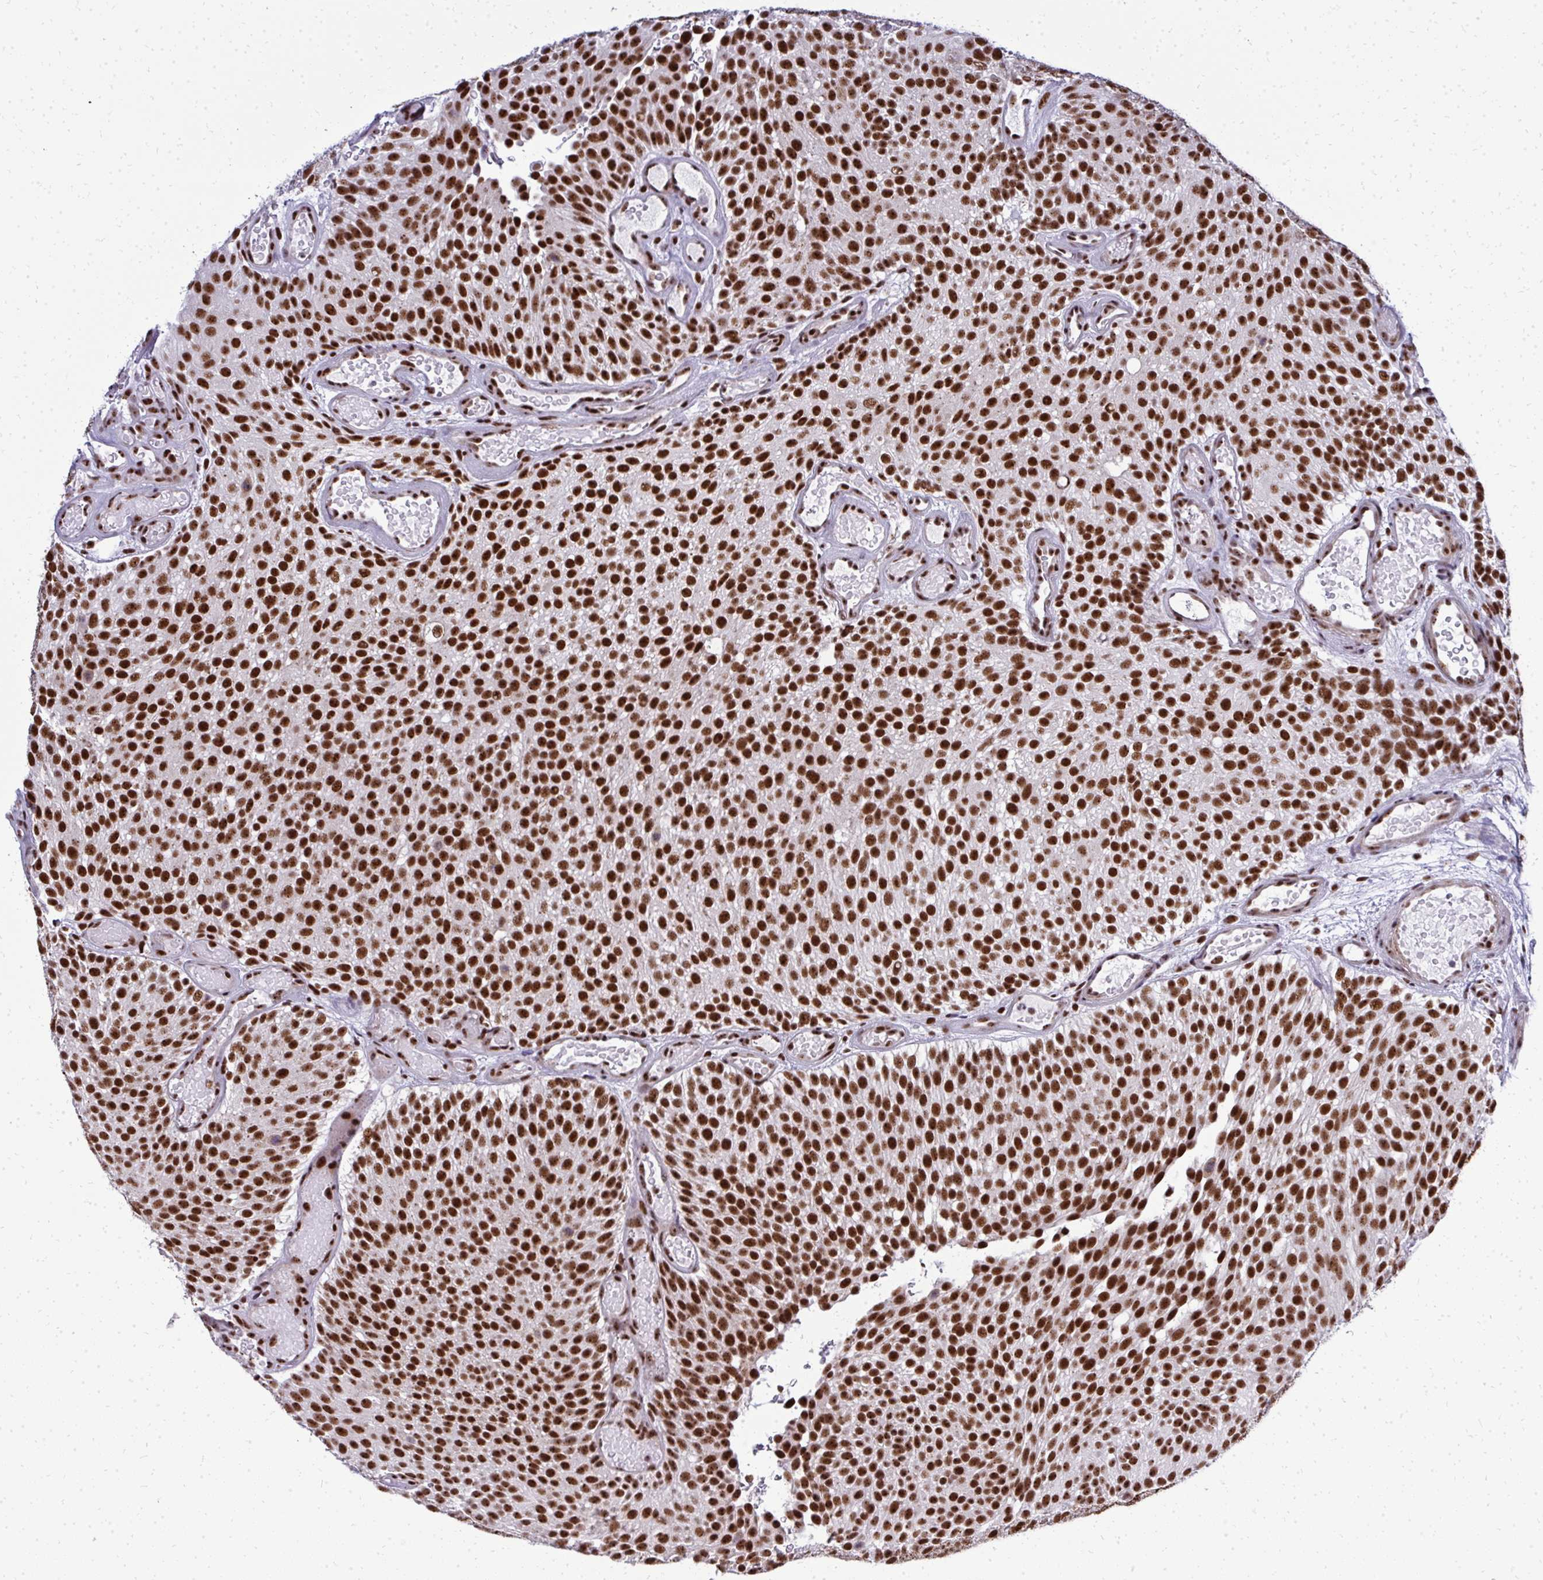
{"staining": {"intensity": "strong", "quantity": ">75%", "location": "nuclear"}, "tissue": "urothelial cancer", "cell_type": "Tumor cells", "image_type": "cancer", "snomed": [{"axis": "morphology", "description": "Urothelial carcinoma, Low grade"}, {"axis": "topography", "description": "Urinary bladder"}], "caption": "High-magnification brightfield microscopy of urothelial carcinoma (low-grade) stained with DAB (brown) and counterstained with hematoxylin (blue). tumor cells exhibit strong nuclear expression is seen in about>75% of cells.", "gene": "SIRT7", "patient": {"sex": "male", "age": 78}}